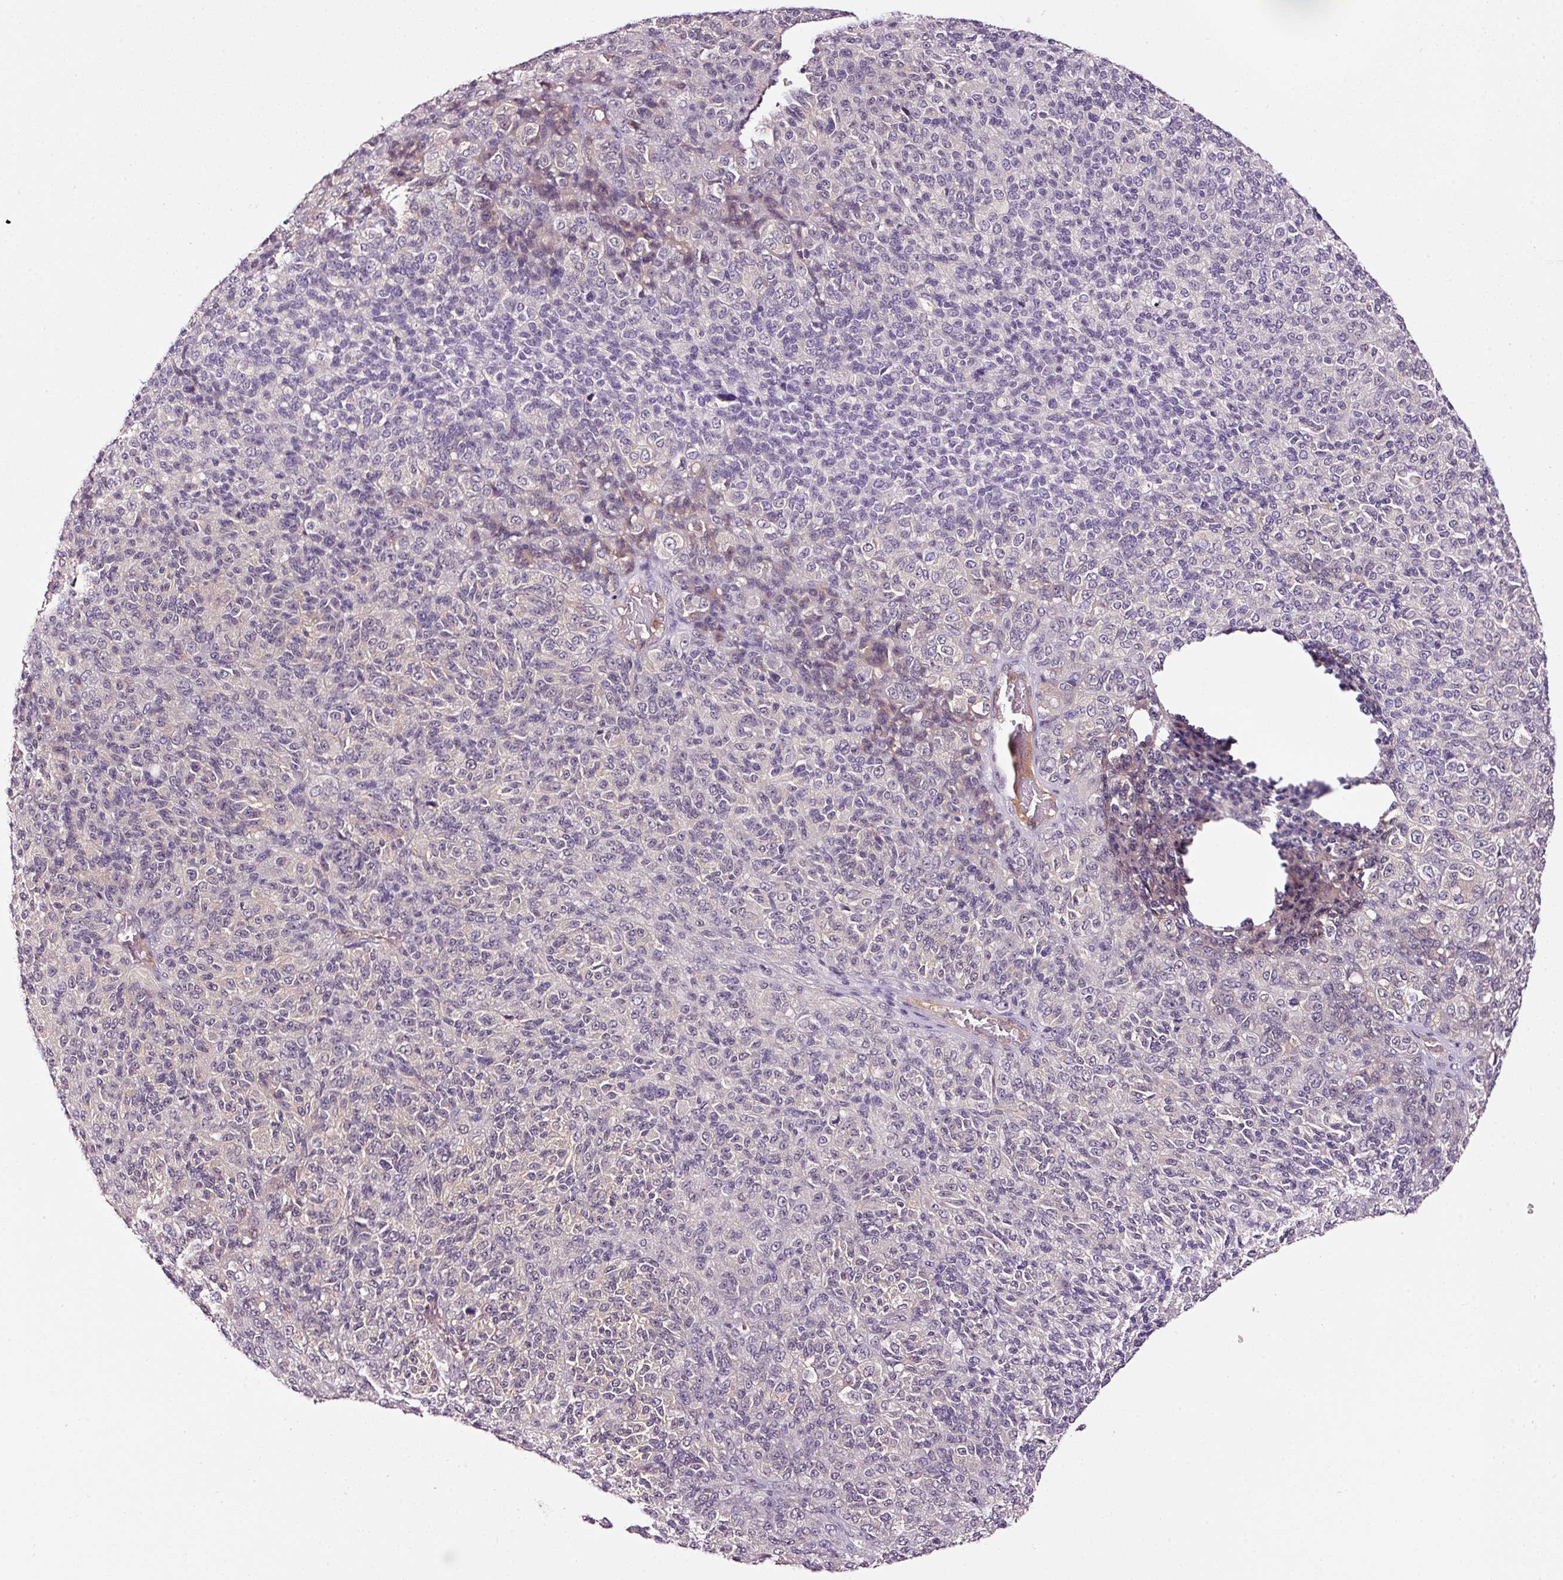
{"staining": {"intensity": "negative", "quantity": "none", "location": "none"}, "tissue": "melanoma", "cell_type": "Tumor cells", "image_type": "cancer", "snomed": [{"axis": "morphology", "description": "Malignant melanoma, Metastatic site"}, {"axis": "topography", "description": "Brain"}], "caption": "DAB immunohistochemical staining of human malignant melanoma (metastatic site) demonstrates no significant expression in tumor cells.", "gene": "ABCB4", "patient": {"sex": "female", "age": 56}}